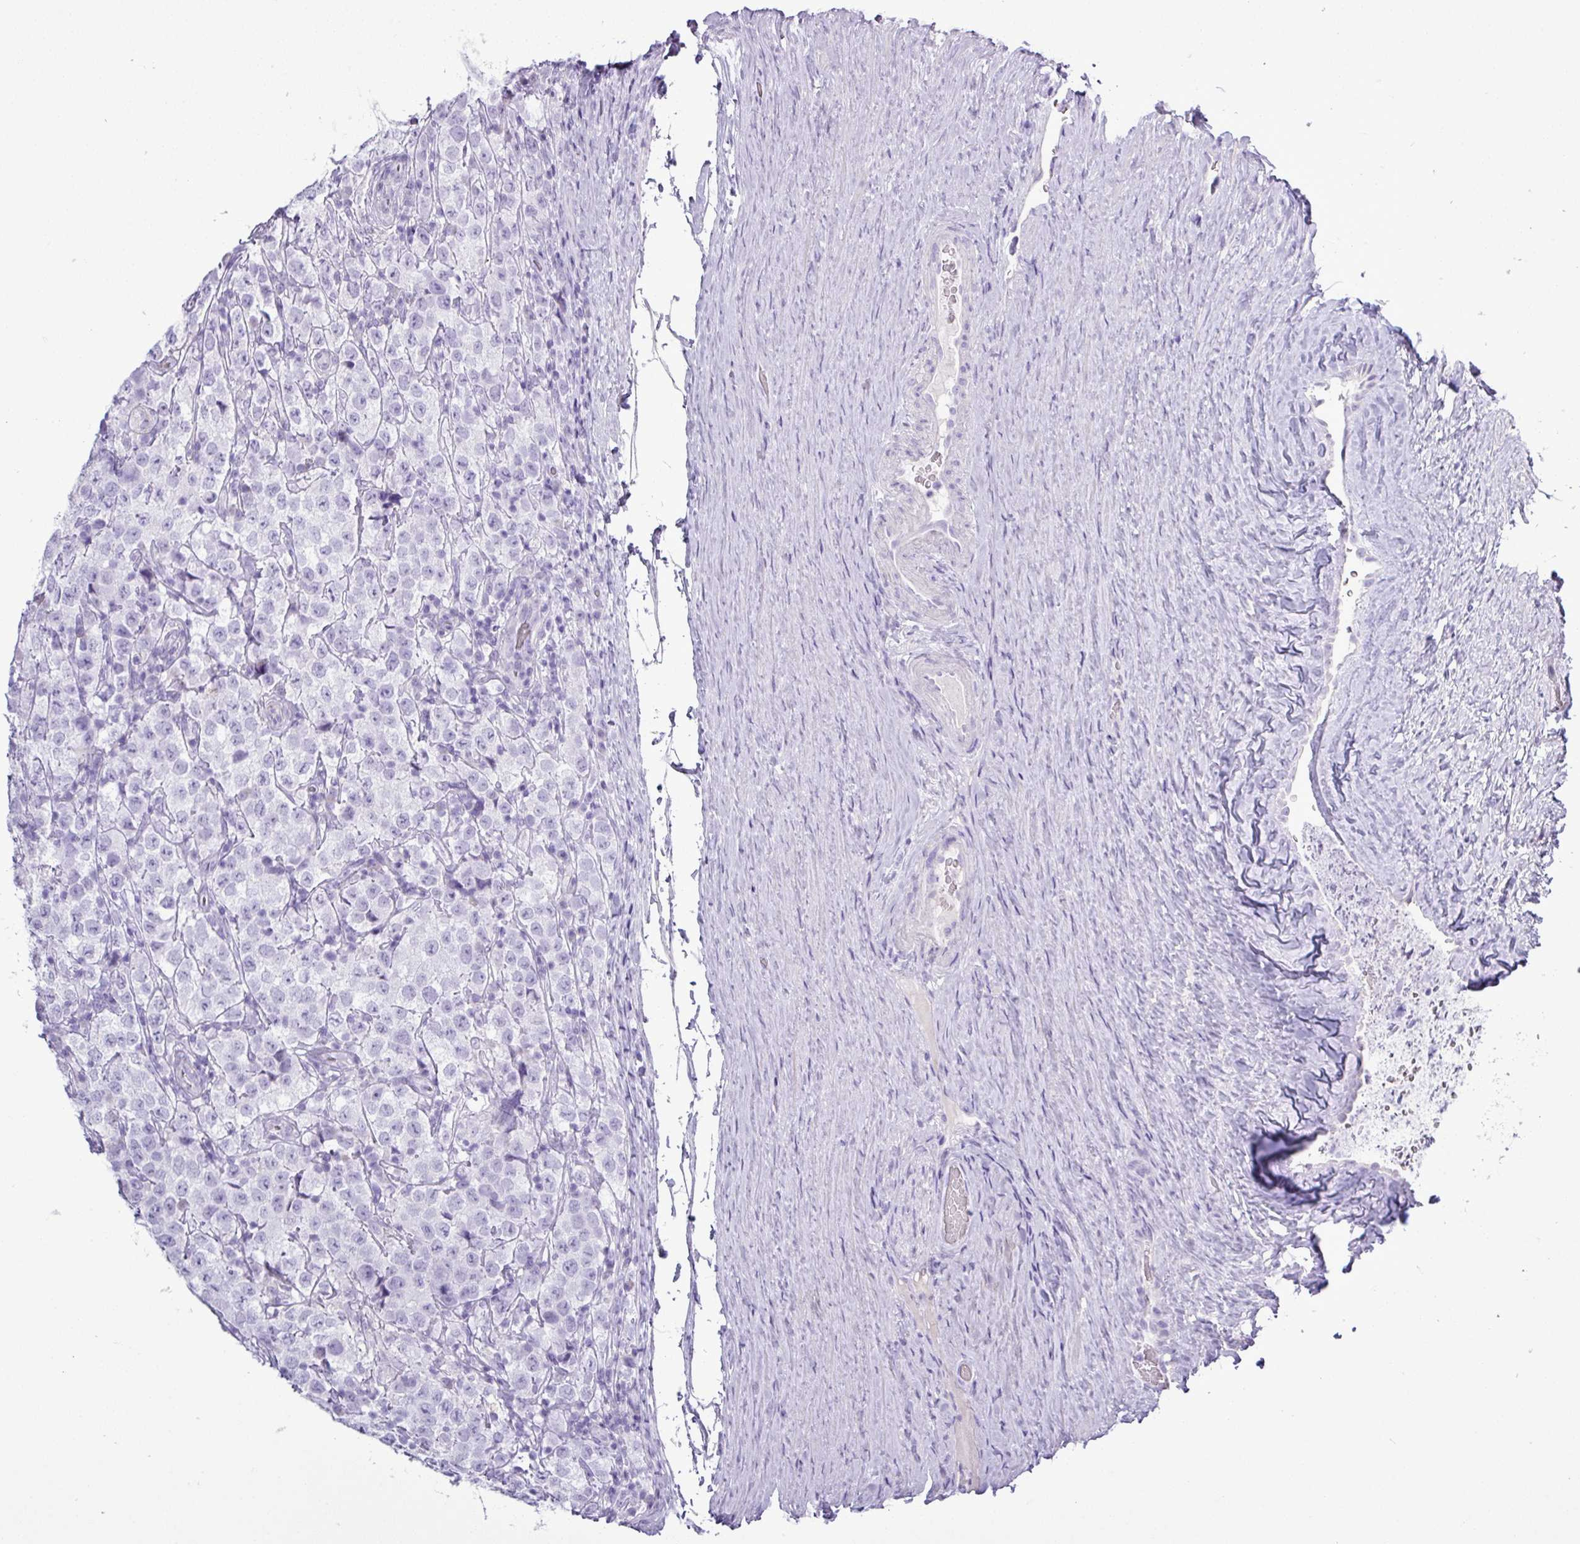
{"staining": {"intensity": "negative", "quantity": "none", "location": "none"}, "tissue": "testis cancer", "cell_type": "Tumor cells", "image_type": "cancer", "snomed": [{"axis": "morphology", "description": "Seminoma, NOS"}, {"axis": "morphology", "description": "Carcinoma, Embryonal, NOS"}, {"axis": "topography", "description": "Testis"}], "caption": "High magnification brightfield microscopy of embryonal carcinoma (testis) stained with DAB (3,3'-diaminobenzidine) (brown) and counterstained with hematoxylin (blue): tumor cells show no significant expression.", "gene": "ALDH3A1", "patient": {"sex": "male", "age": 41}}